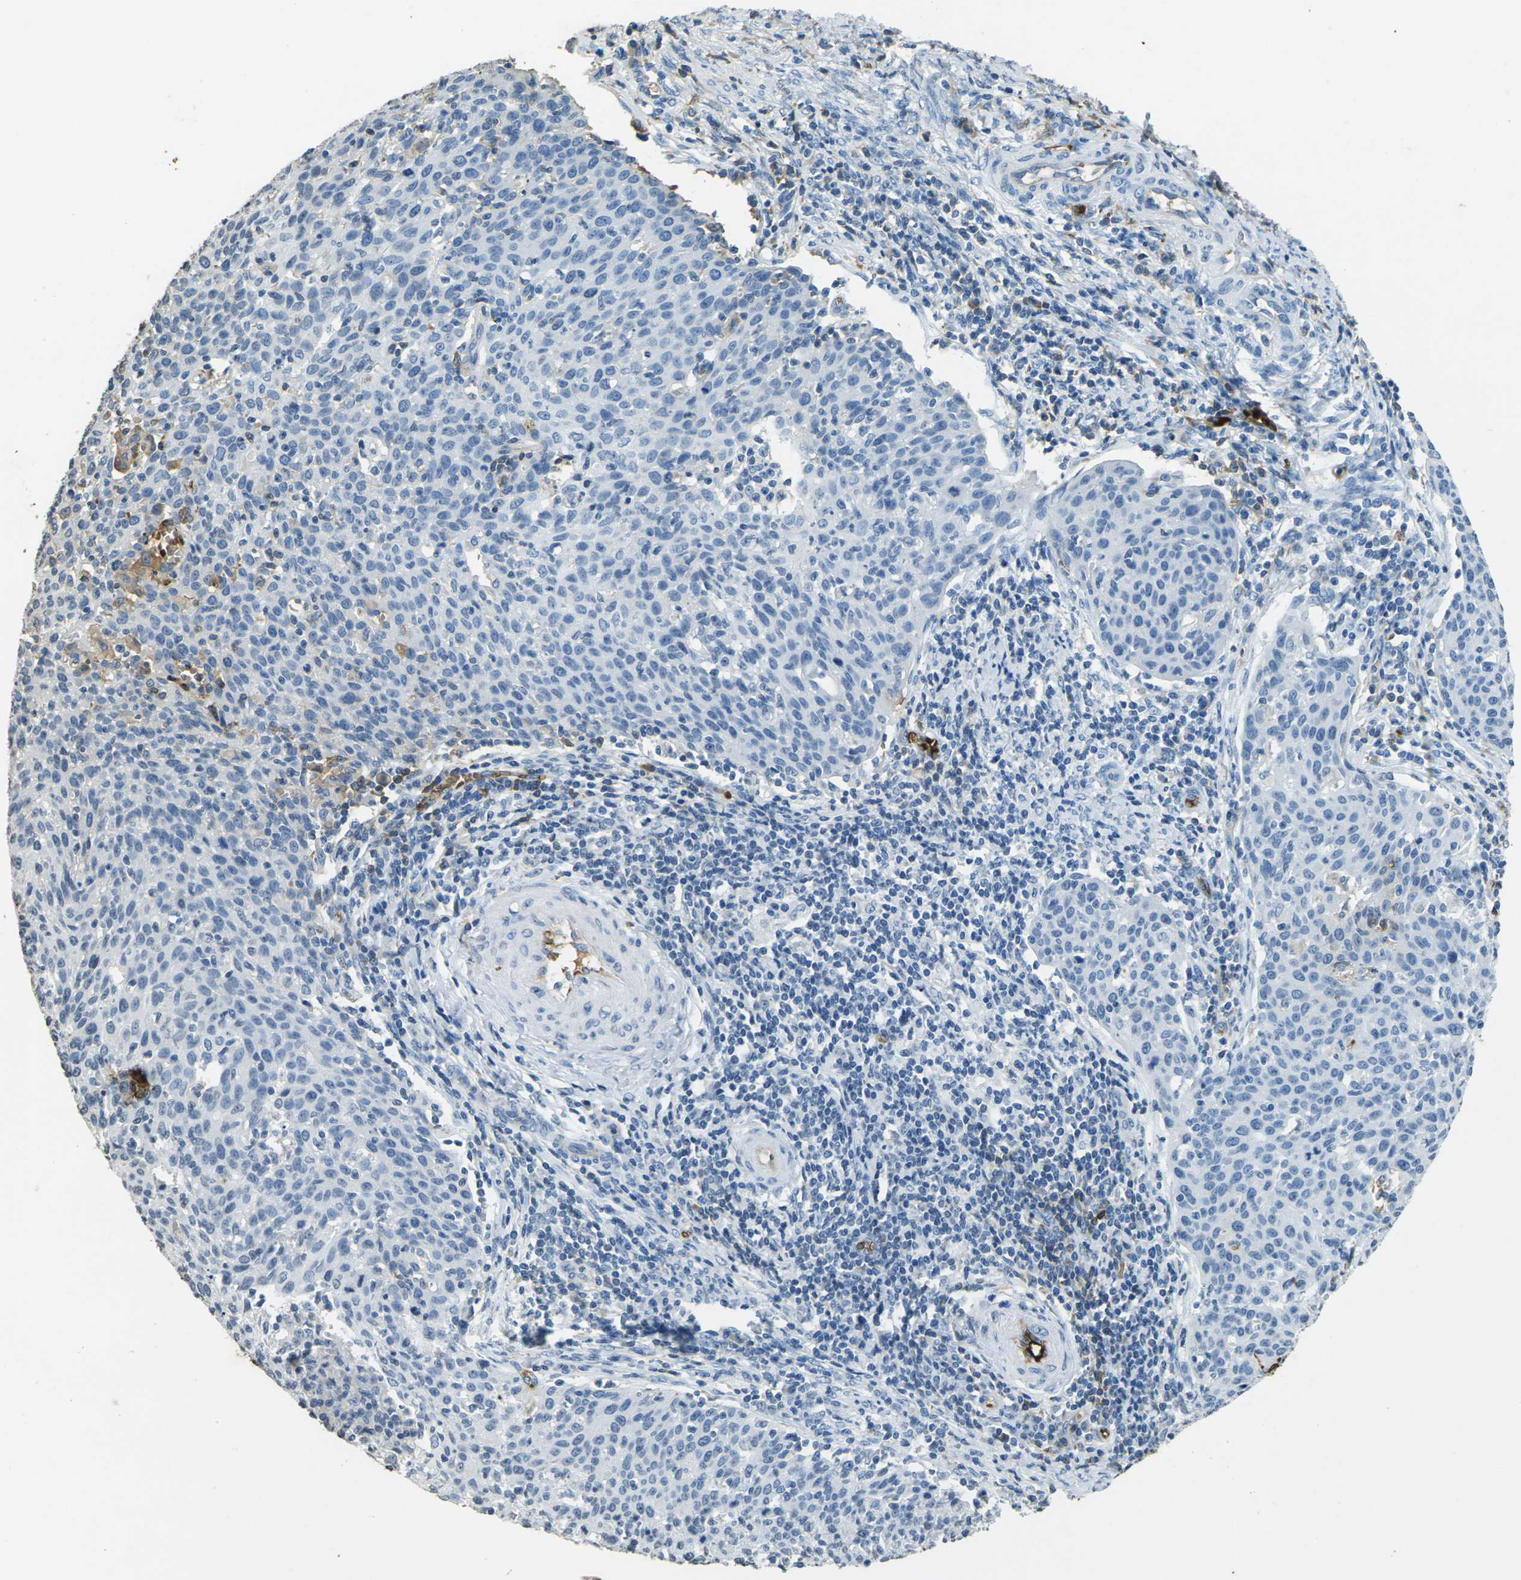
{"staining": {"intensity": "negative", "quantity": "none", "location": "none"}, "tissue": "cervical cancer", "cell_type": "Tumor cells", "image_type": "cancer", "snomed": [{"axis": "morphology", "description": "Squamous cell carcinoma, NOS"}, {"axis": "topography", "description": "Cervix"}], "caption": "This micrograph is of cervical cancer stained with immunohistochemistry (IHC) to label a protein in brown with the nuclei are counter-stained blue. There is no staining in tumor cells. (Immunohistochemistry (ihc), brightfield microscopy, high magnification).", "gene": "HBB", "patient": {"sex": "female", "age": 38}}